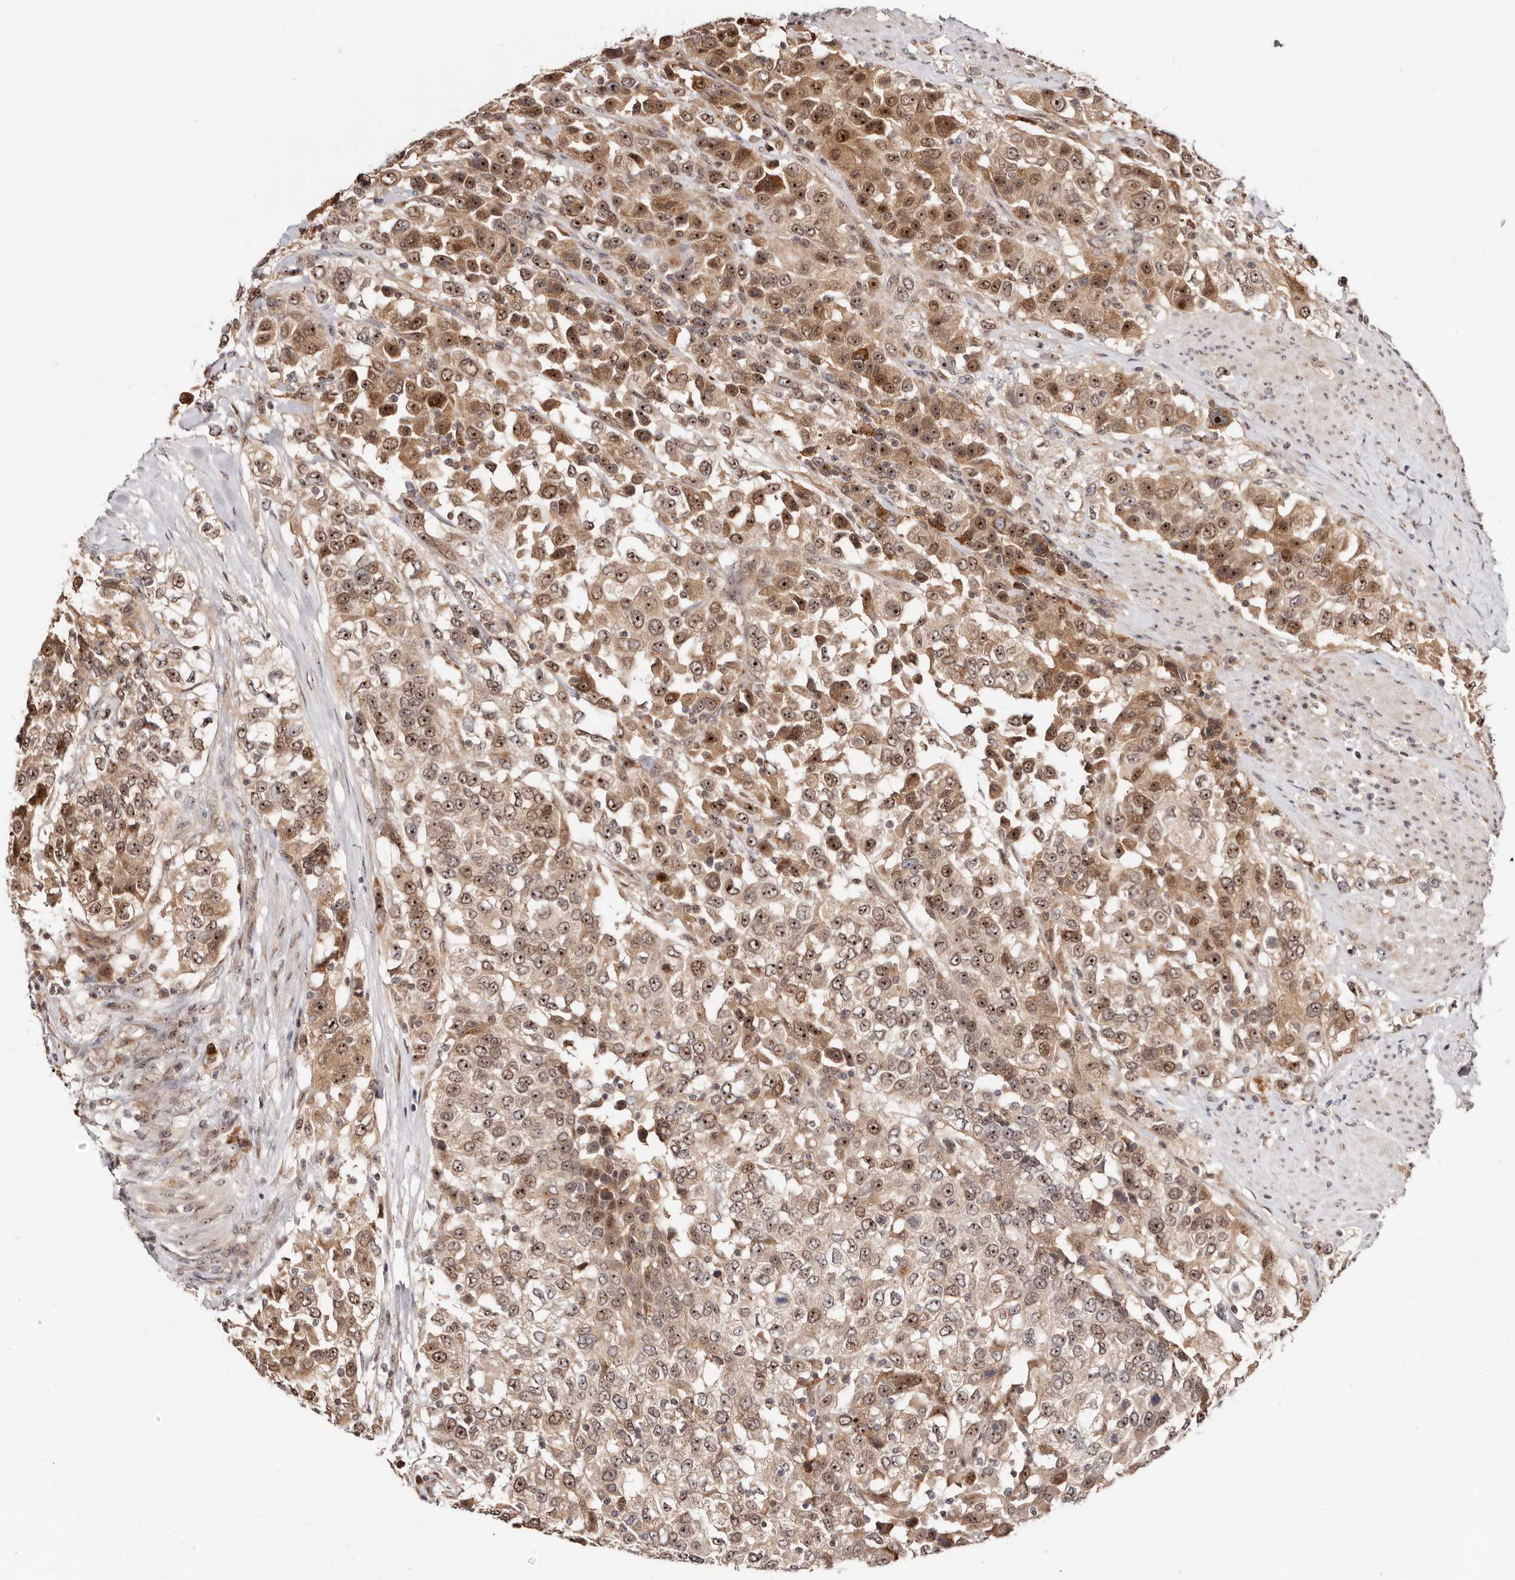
{"staining": {"intensity": "moderate", "quantity": ">75%", "location": "cytoplasmic/membranous,nuclear"}, "tissue": "urothelial cancer", "cell_type": "Tumor cells", "image_type": "cancer", "snomed": [{"axis": "morphology", "description": "Urothelial carcinoma, High grade"}, {"axis": "topography", "description": "Urinary bladder"}], "caption": "IHC micrograph of human urothelial carcinoma (high-grade) stained for a protein (brown), which demonstrates medium levels of moderate cytoplasmic/membranous and nuclear positivity in approximately >75% of tumor cells.", "gene": "APOL6", "patient": {"sex": "female", "age": 80}}